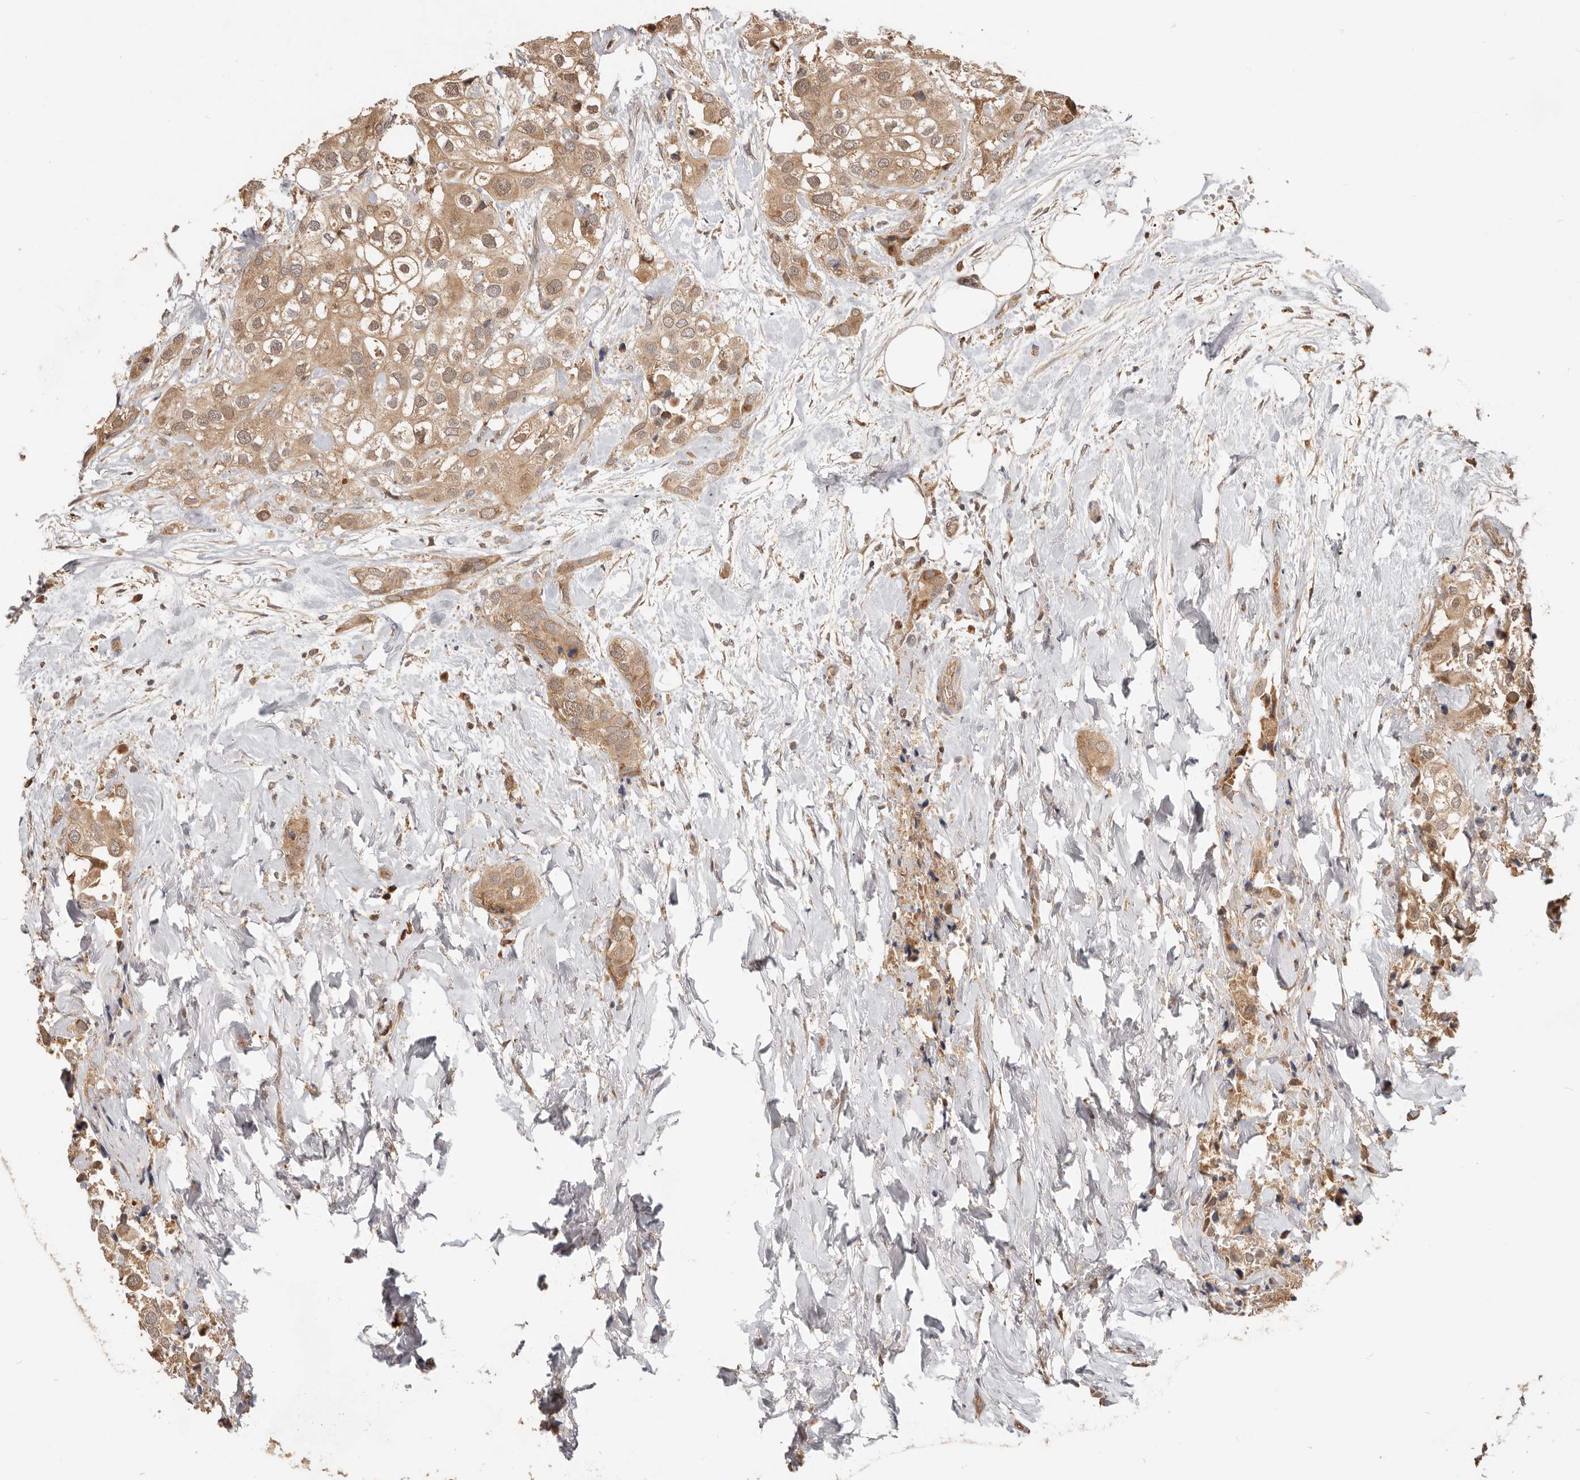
{"staining": {"intensity": "moderate", "quantity": ">75%", "location": "cytoplasmic/membranous"}, "tissue": "urothelial cancer", "cell_type": "Tumor cells", "image_type": "cancer", "snomed": [{"axis": "morphology", "description": "Urothelial carcinoma, High grade"}, {"axis": "topography", "description": "Urinary bladder"}], "caption": "The immunohistochemical stain shows moderate cytoplasmic/membranous positivity in tumor cells of high-grade urothelial carcinoma tissue. Ihc stains the protein in brown and the nuclei are stained blue.", "gene": "MTFR2", "patient": {"sex": "male", "age": 64}}